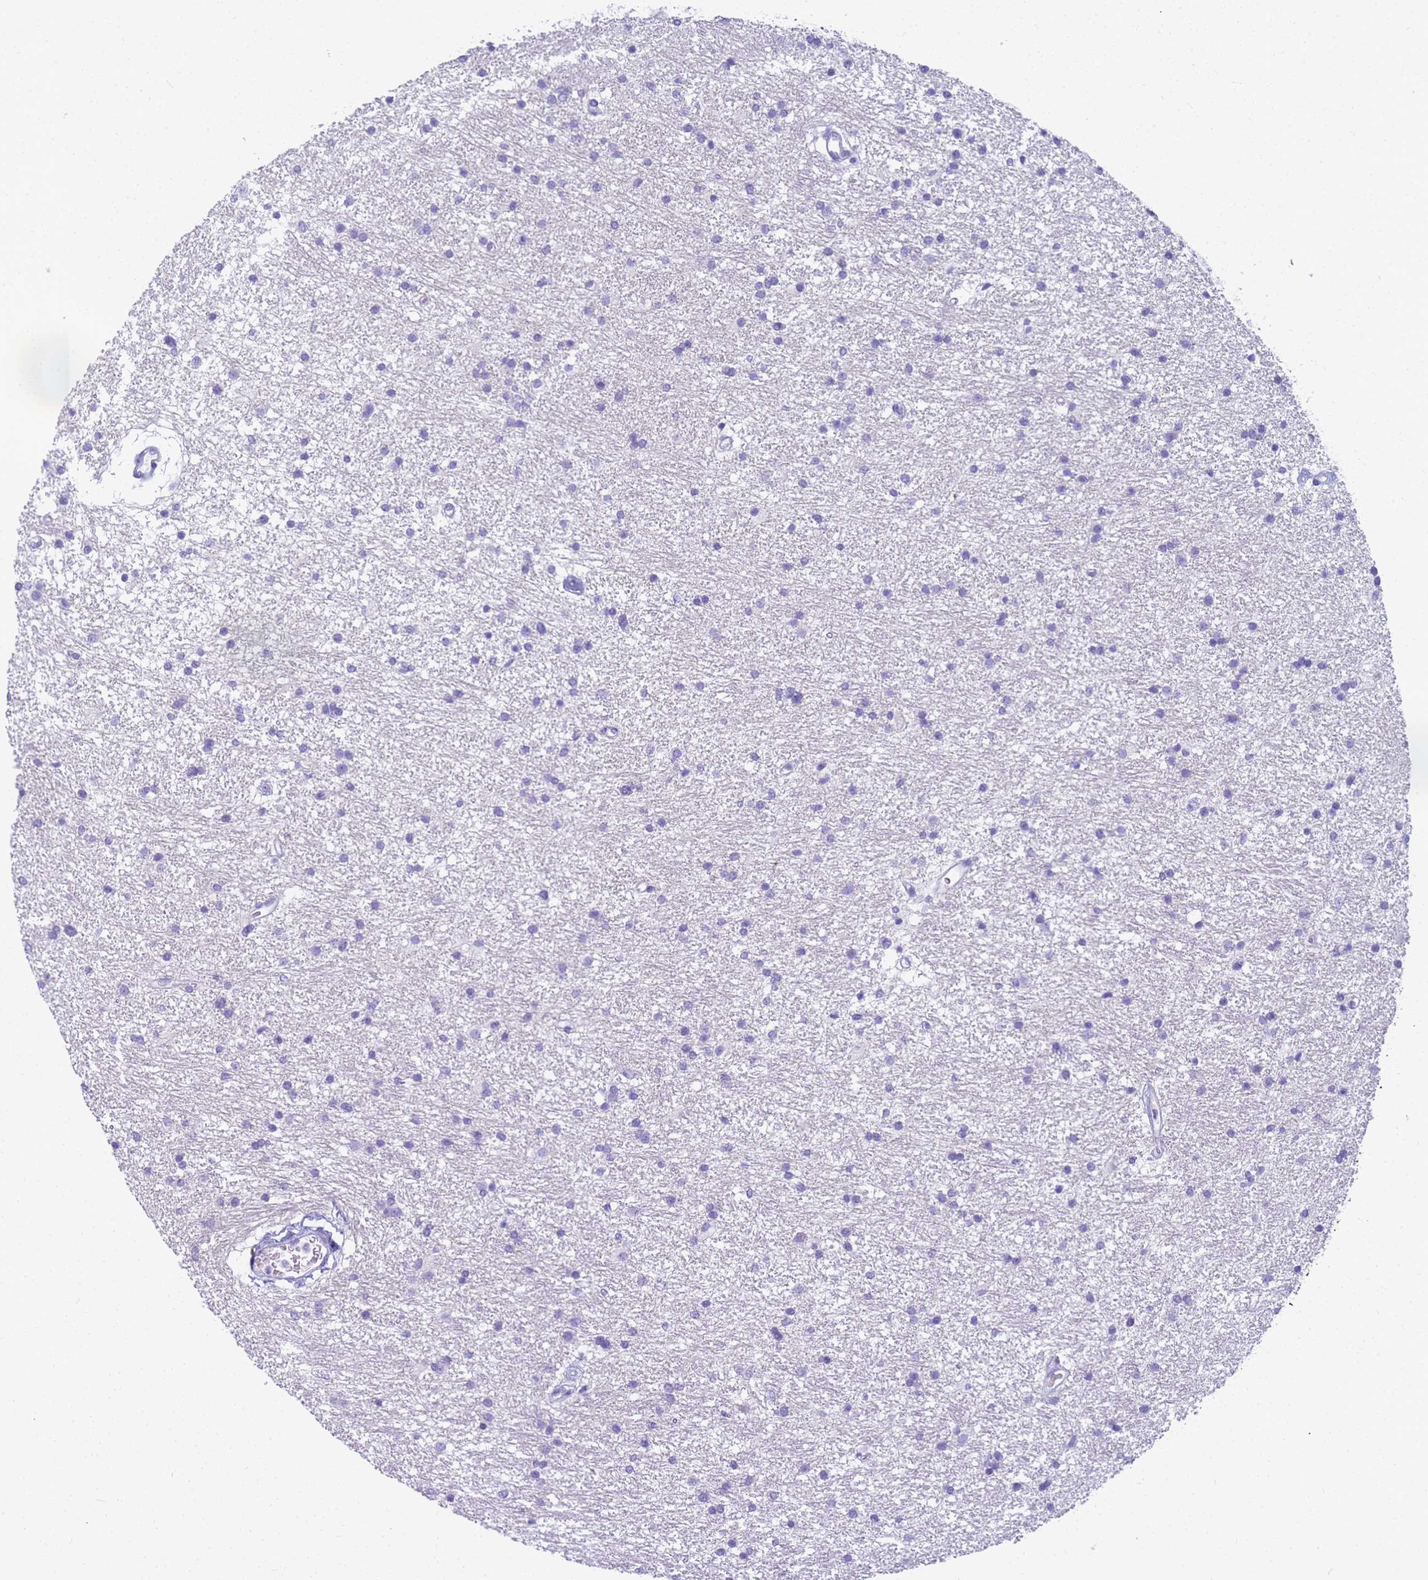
{"staining": {"intensity": "negative", "quantity": "none", "location": "none"}, "tissue": "glioma", "cell_type": "Tumor cells", "image_type": "cancer", "snomed": [{"axis": "morphology", "description": "Glioma, malignant, High grade"}, {"axis": "topography", "description": "Brain"}], "caption": "DAB immunohistochemical staining of malignant glioma (high-grade) reveals no significant expression in tumor cells. (Brightfield microscopy of DAB (3,3'-diaminobenzidine) IHC at high magnification).", "gene": "RNASE2", "patient": {"sex": "male", "age": 77}}